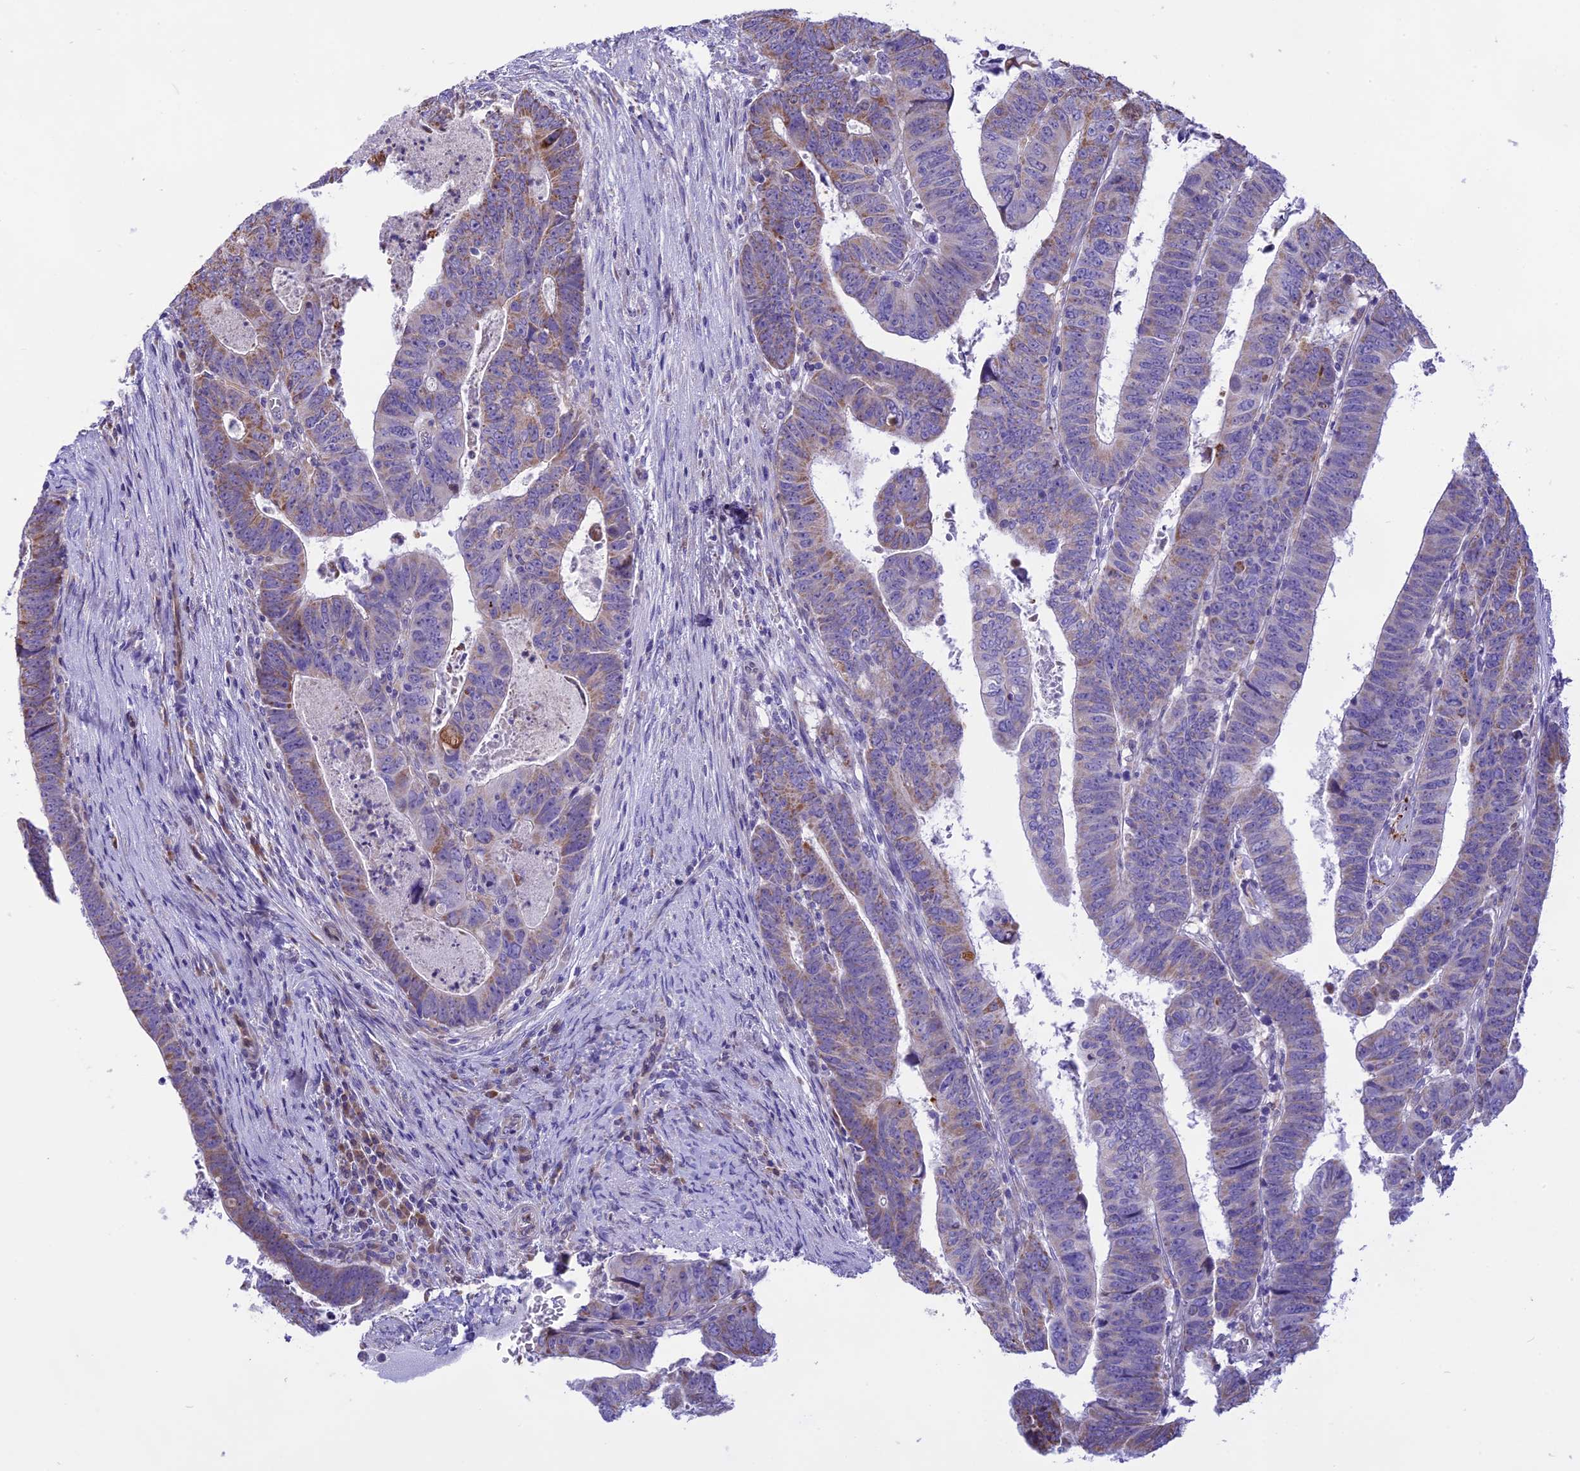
{"staining": {"intensity": "moderate", "quantity": "<25%", "location": "cytoplasmic/membranous"}, "tissue": "colorectal cancer", "cell_type": "Tumor cells", "image_type": "cancer", "snomed": [{"axis": "morphology", "description": "Normal tissue, NOS"}, {"axis": "morphology", "description": "Adenocarcinoma, NOS"}, {"axis": "topography", "description": "Rectum"}], "caption": "The micrograph demonstrates a brown stain indicating the presence of a protein in the cytoplasmic/membranous of tumor cells in colorectal adenocarcinoma.", "gene": "DOC2B", "patient": {"sex": "female", "age": 65}}